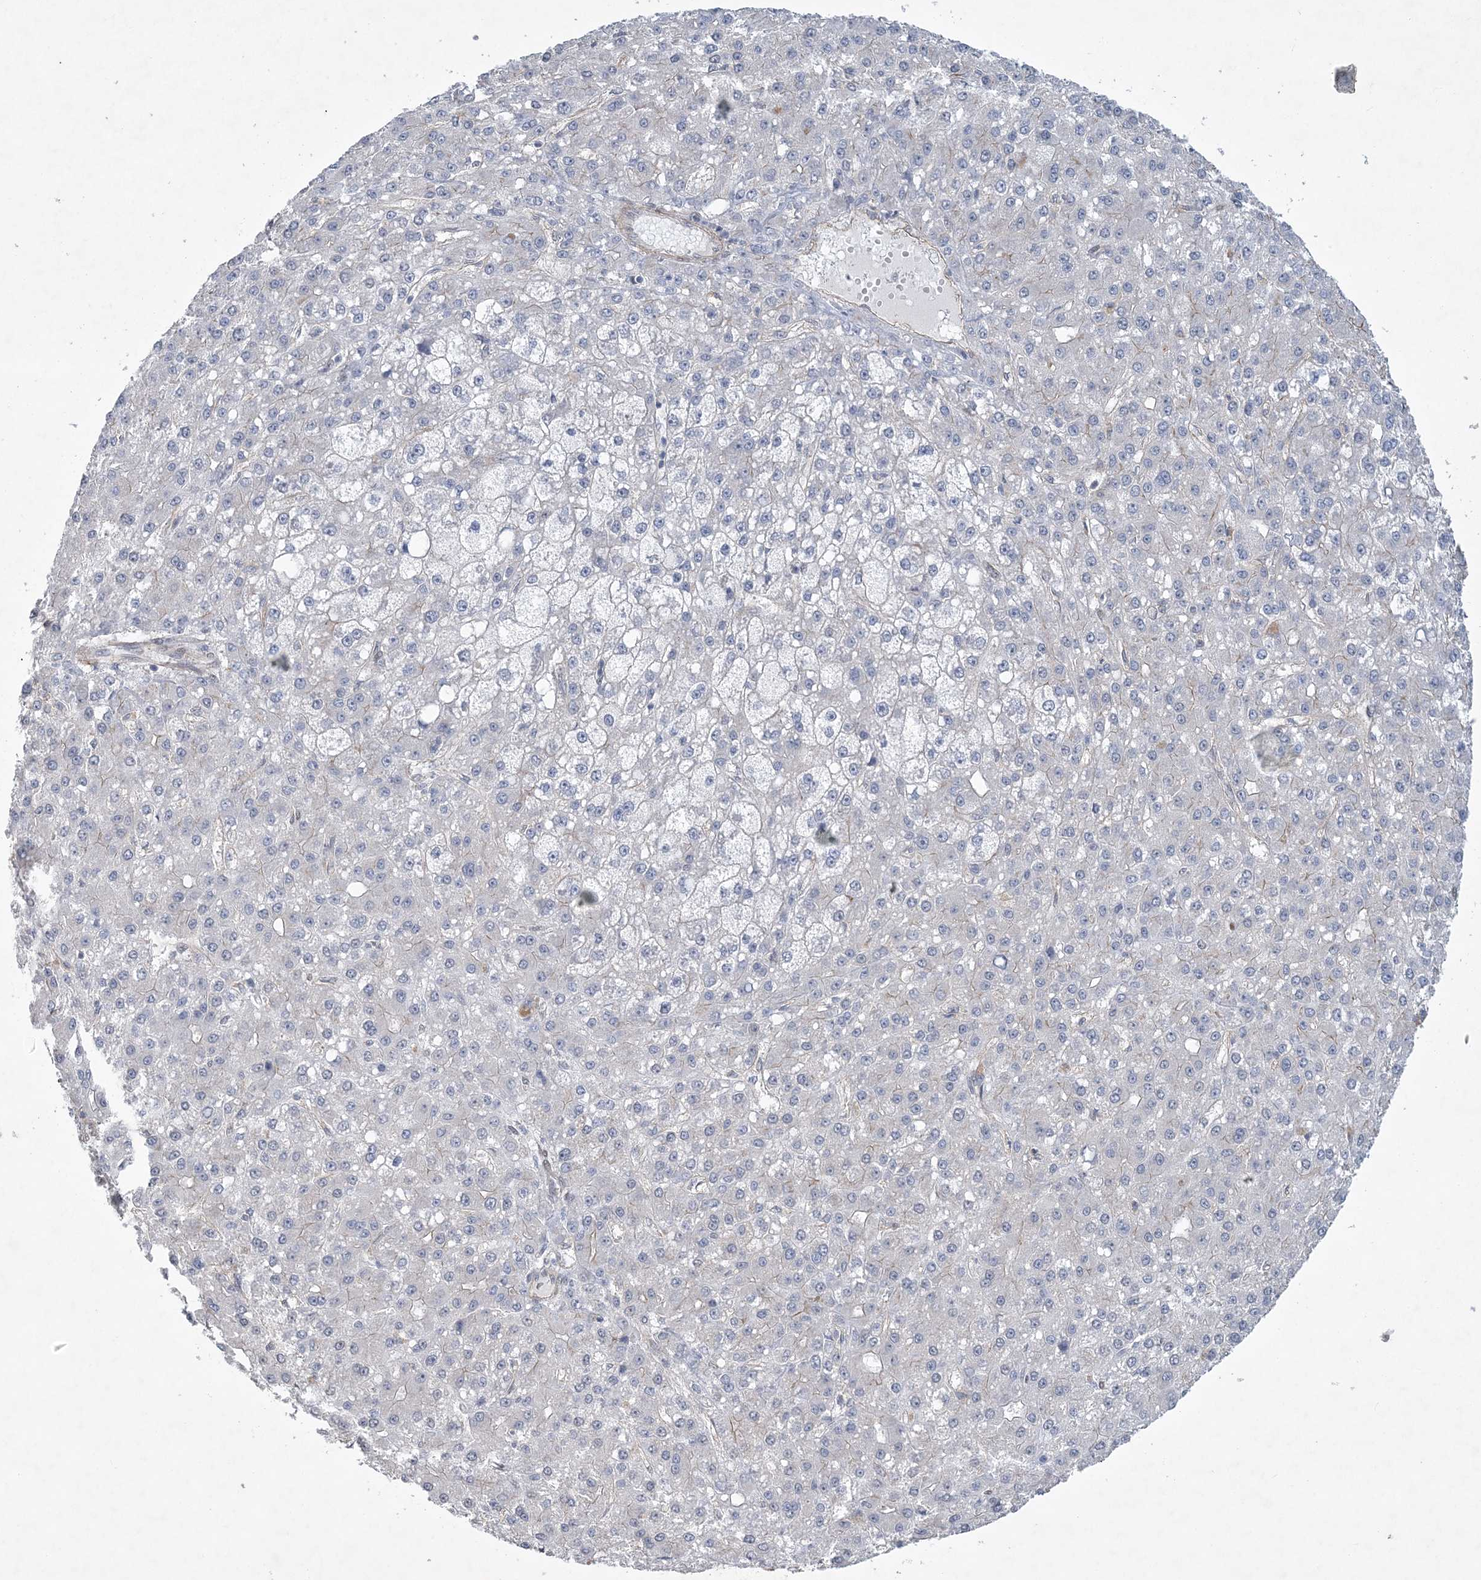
{"staining": {"intensity": "negative", "quantity": "none", "location": "none"}, "tissue": "liver cancer", "cell_type": "Tumor cells", "image_type": "cancer", "snomed": [{"axis": "morphology", "description": "Carcinoma, Hepatocellular, NOS"}, {"axis": "topography", "description": "Liver"}], "caption": "An image of human liver cancer (hepatocellular carcinoma) is negative for staining in tumor cells. (DAB IHC with hematoxylin counter stain).", "gene": "RAI14", "patient": {"sex": "male", "age": 67}}